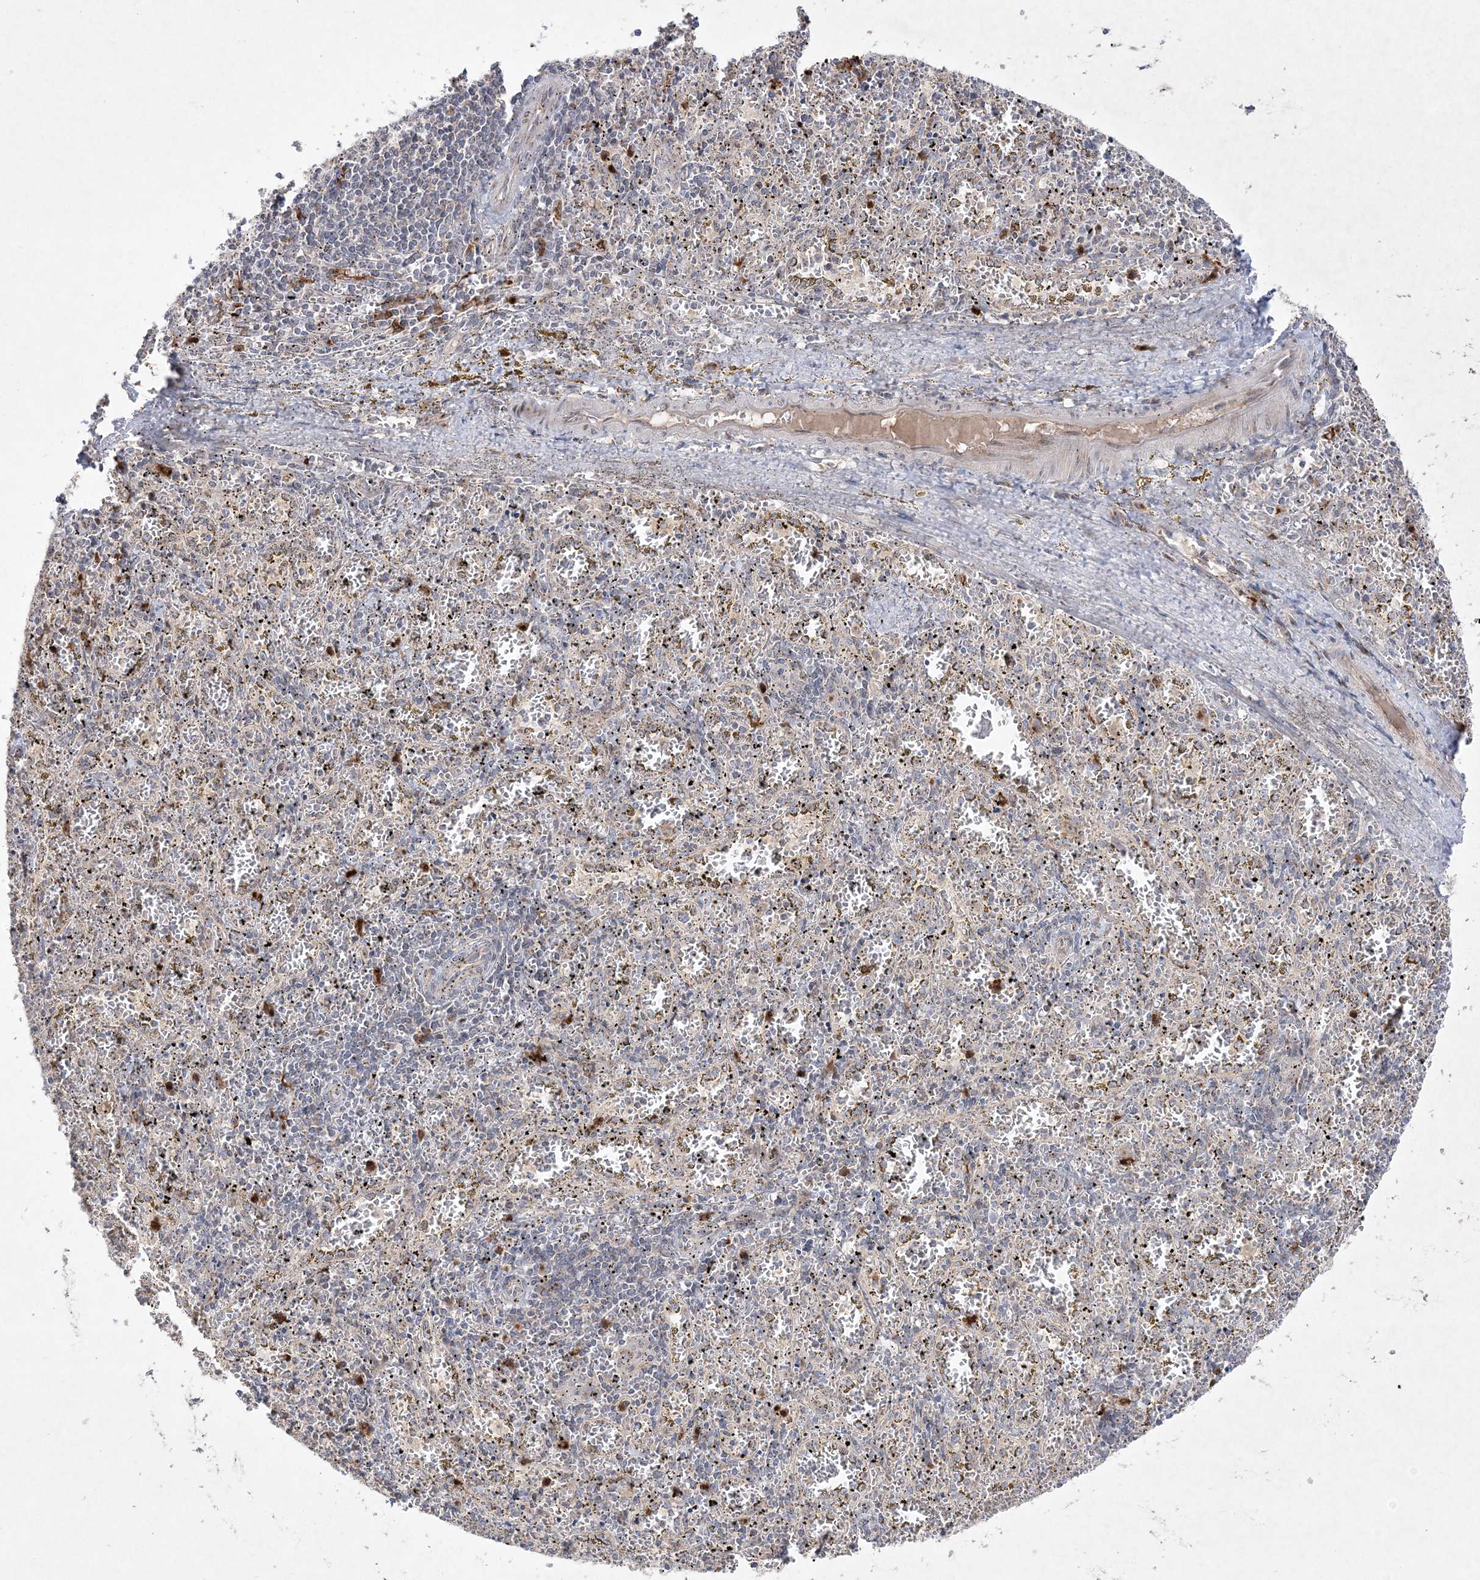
{"staining": {"intensity": "negative", "quantity": "none", "location": "none"}, "tissue": "spleen", "cell_type": "Cells in red pulp", "image_type": "normal", "snomed": [{"axis": "morphology", "description": "Normal tissue, NOS"}, {"axis": "topography", "description": "Spleen"}], "caption": "A high-resolution micrograph shows immunohistochemistry (IHC) staining of benign spleen, which reveals no significant positivity in cells in red pulp. (IHC, brightfield microscopy, high magnification).", "gene": "CLNK", "patient": {"sex": "male", "age": 11}}